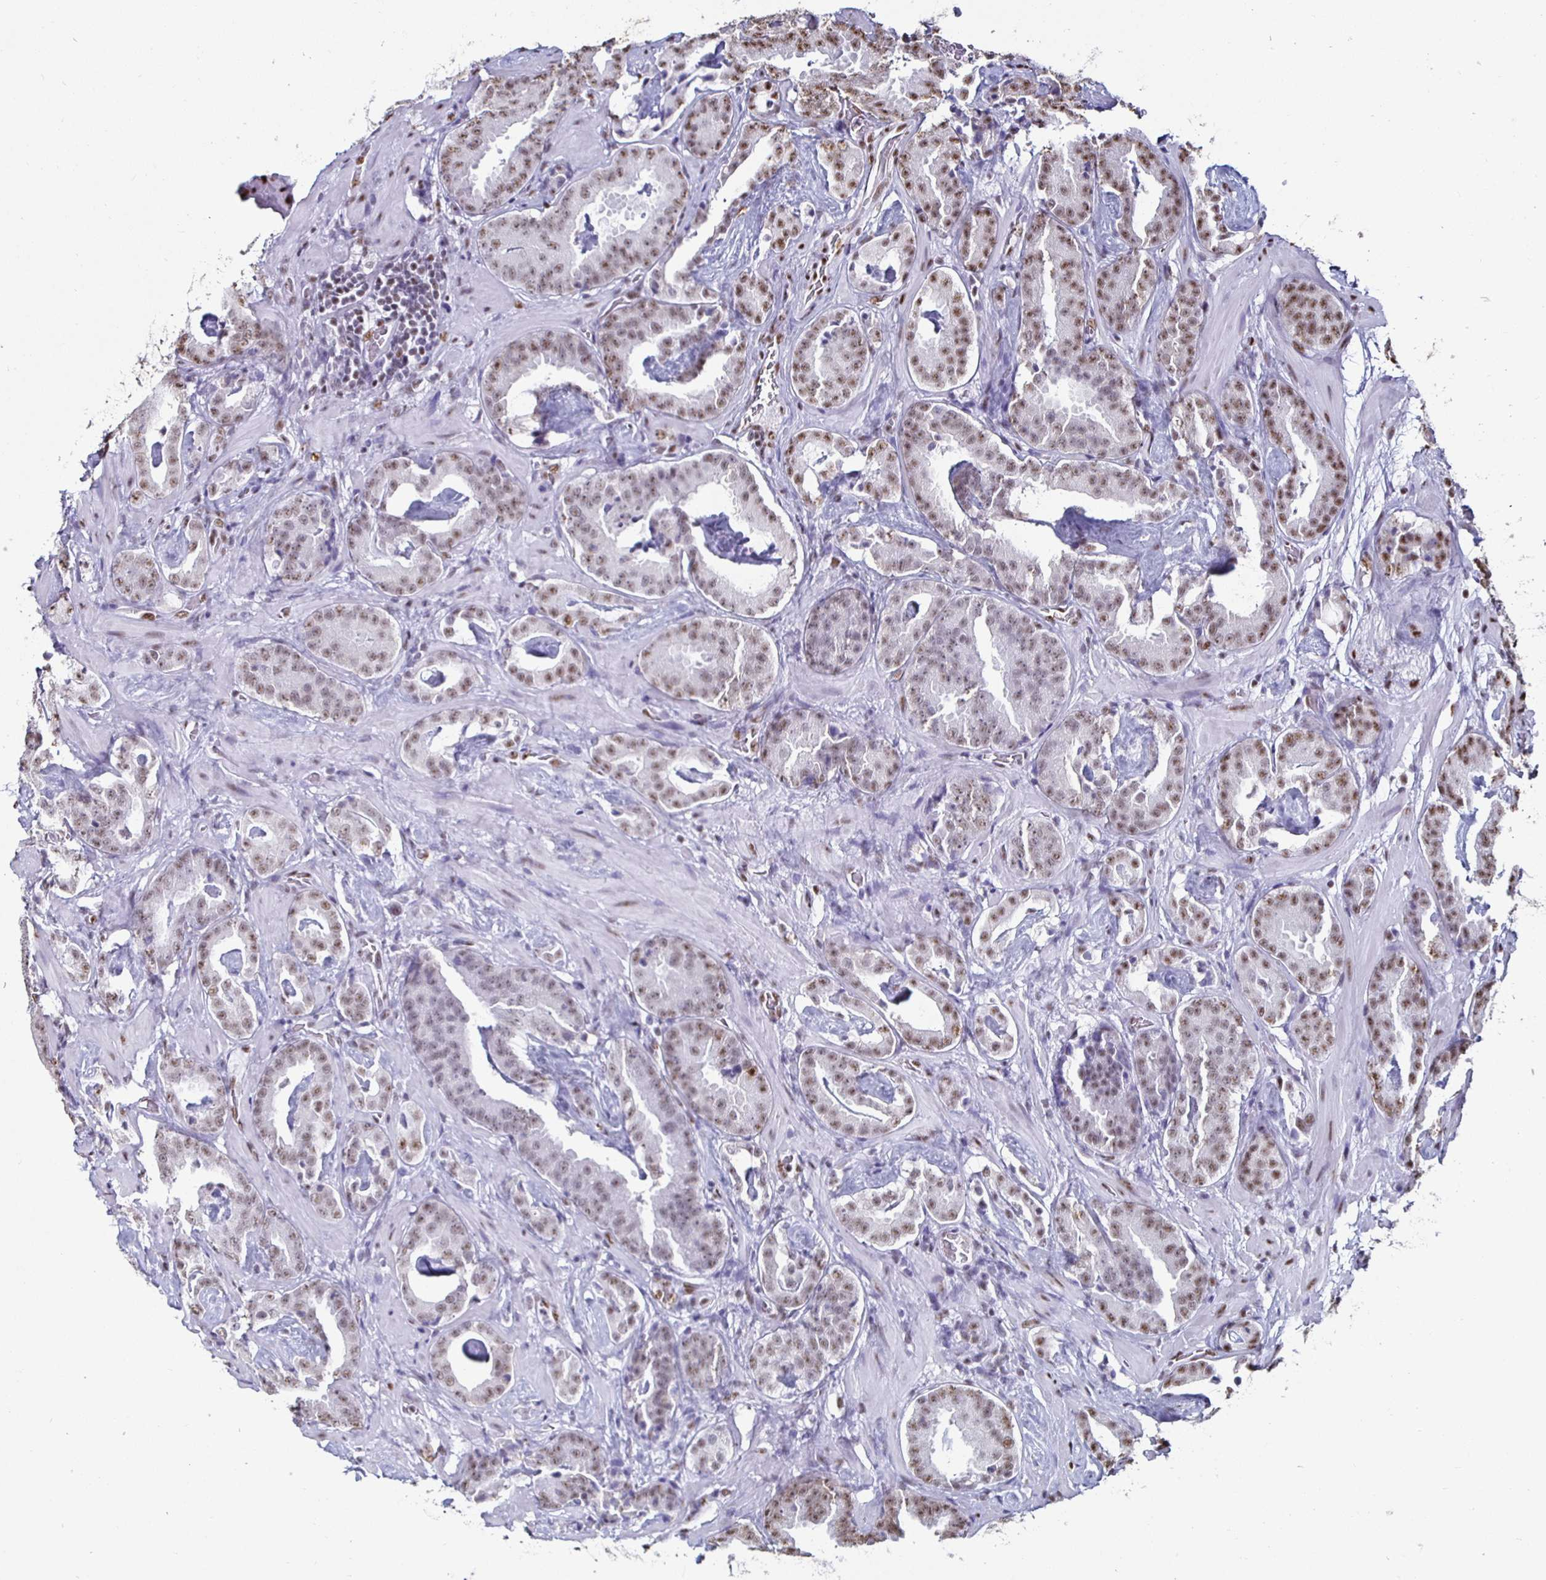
{"staining": {"intensity": "moderate", "quantity": "25%-75%", "location": "nuclear"}, "tissue": "prostate cancer", "cell_type": "Tumor cells", "image_type": "cancer", "snomed": [{"axis": "morphology", "description": "Adenocarcinoma, Low grade"}, {"axis": "topography", "description": "Prostate"}], "caption": "Human adenocarcinoma (low-grade) (prostate) stained with a brown dye reveals moderate nuclear positive staining in about 25%-75% of tumor cells.", "gene": "DDX39B", "patient": {"sex": "male", "age": 62}}